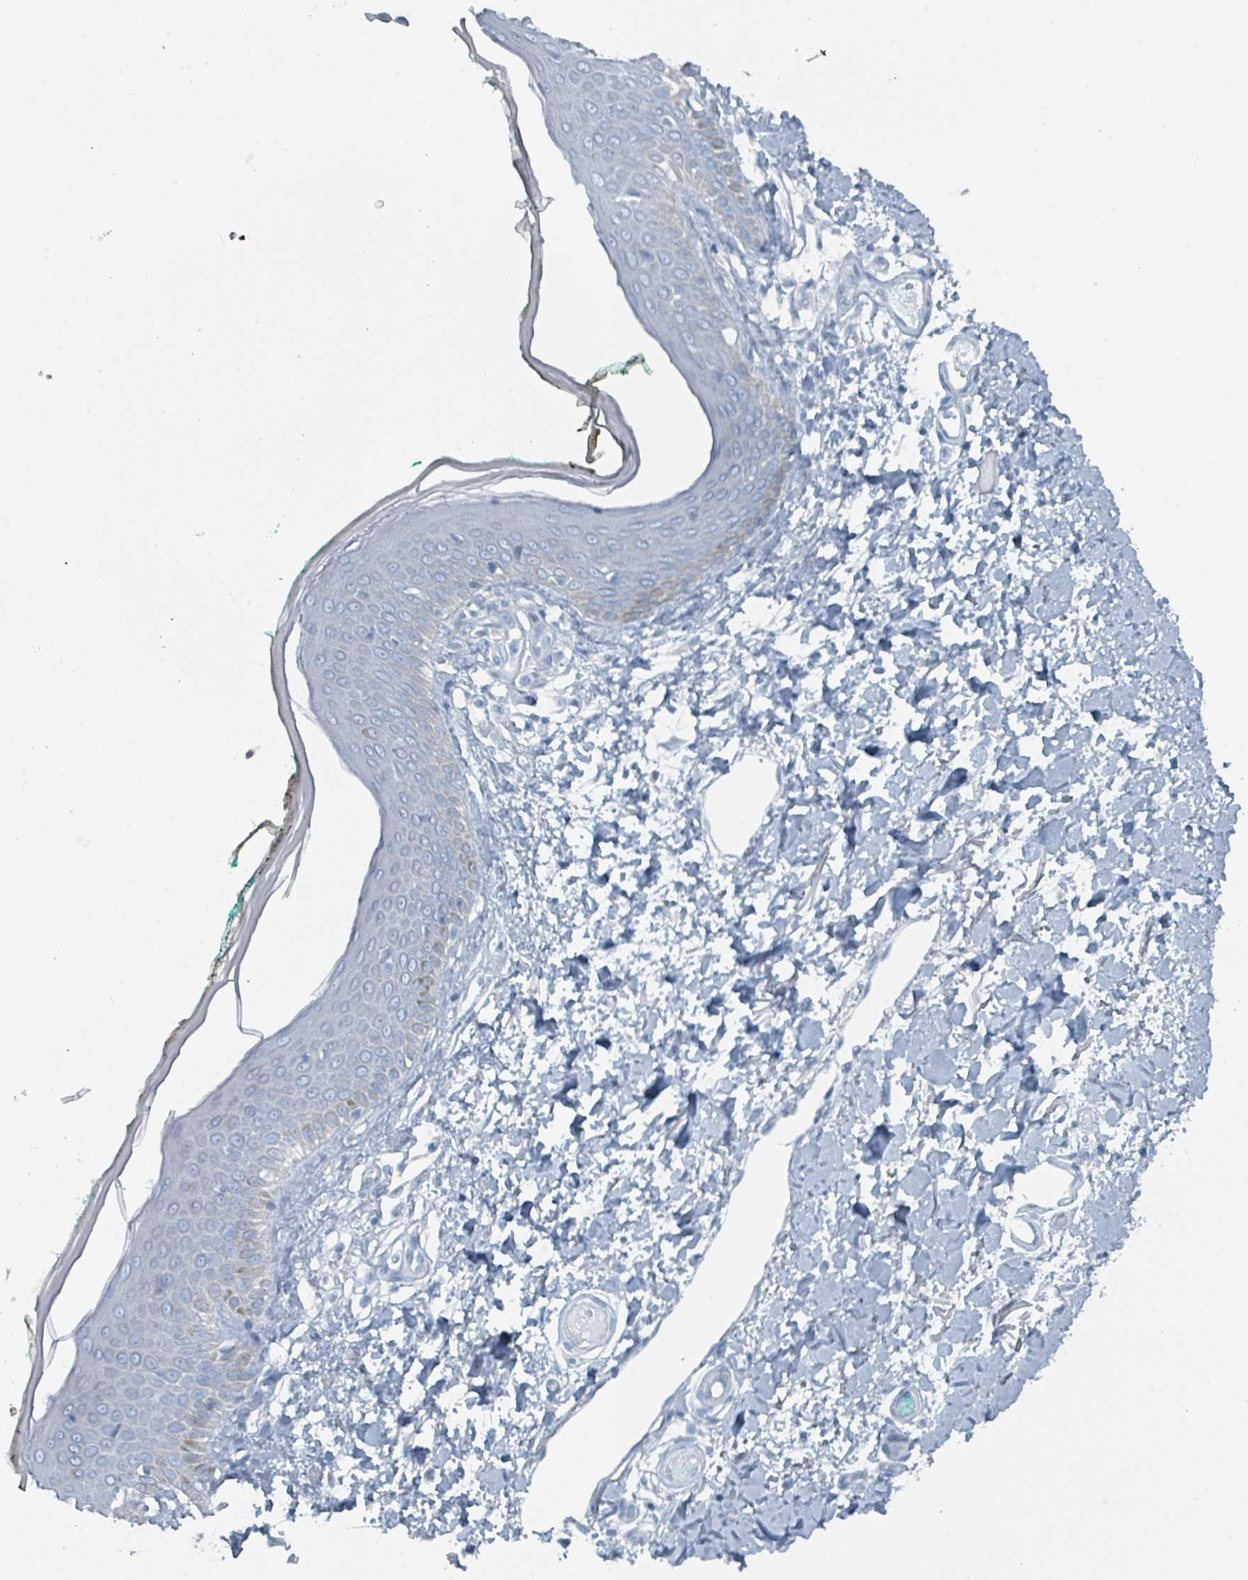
{"staining": {"intensity": "negative", "quantity": "none", "location": "none"}, "tissue": "skin", "cell_type": "Fibroblasts", "image_type": "normal", "snomed": [{"axis": "morphology", "description": "Normal tissue, NOS"}, {"axis": "morphology", "description": "Malignant melanoma, NOS"}, {"axis": "topography", "description": "Skin"}], "caption": "IHC of benign human skin displays no staining in fibroblasts.", "gene": "GAMT", "patient": {"sex": "male", "age": 62}}